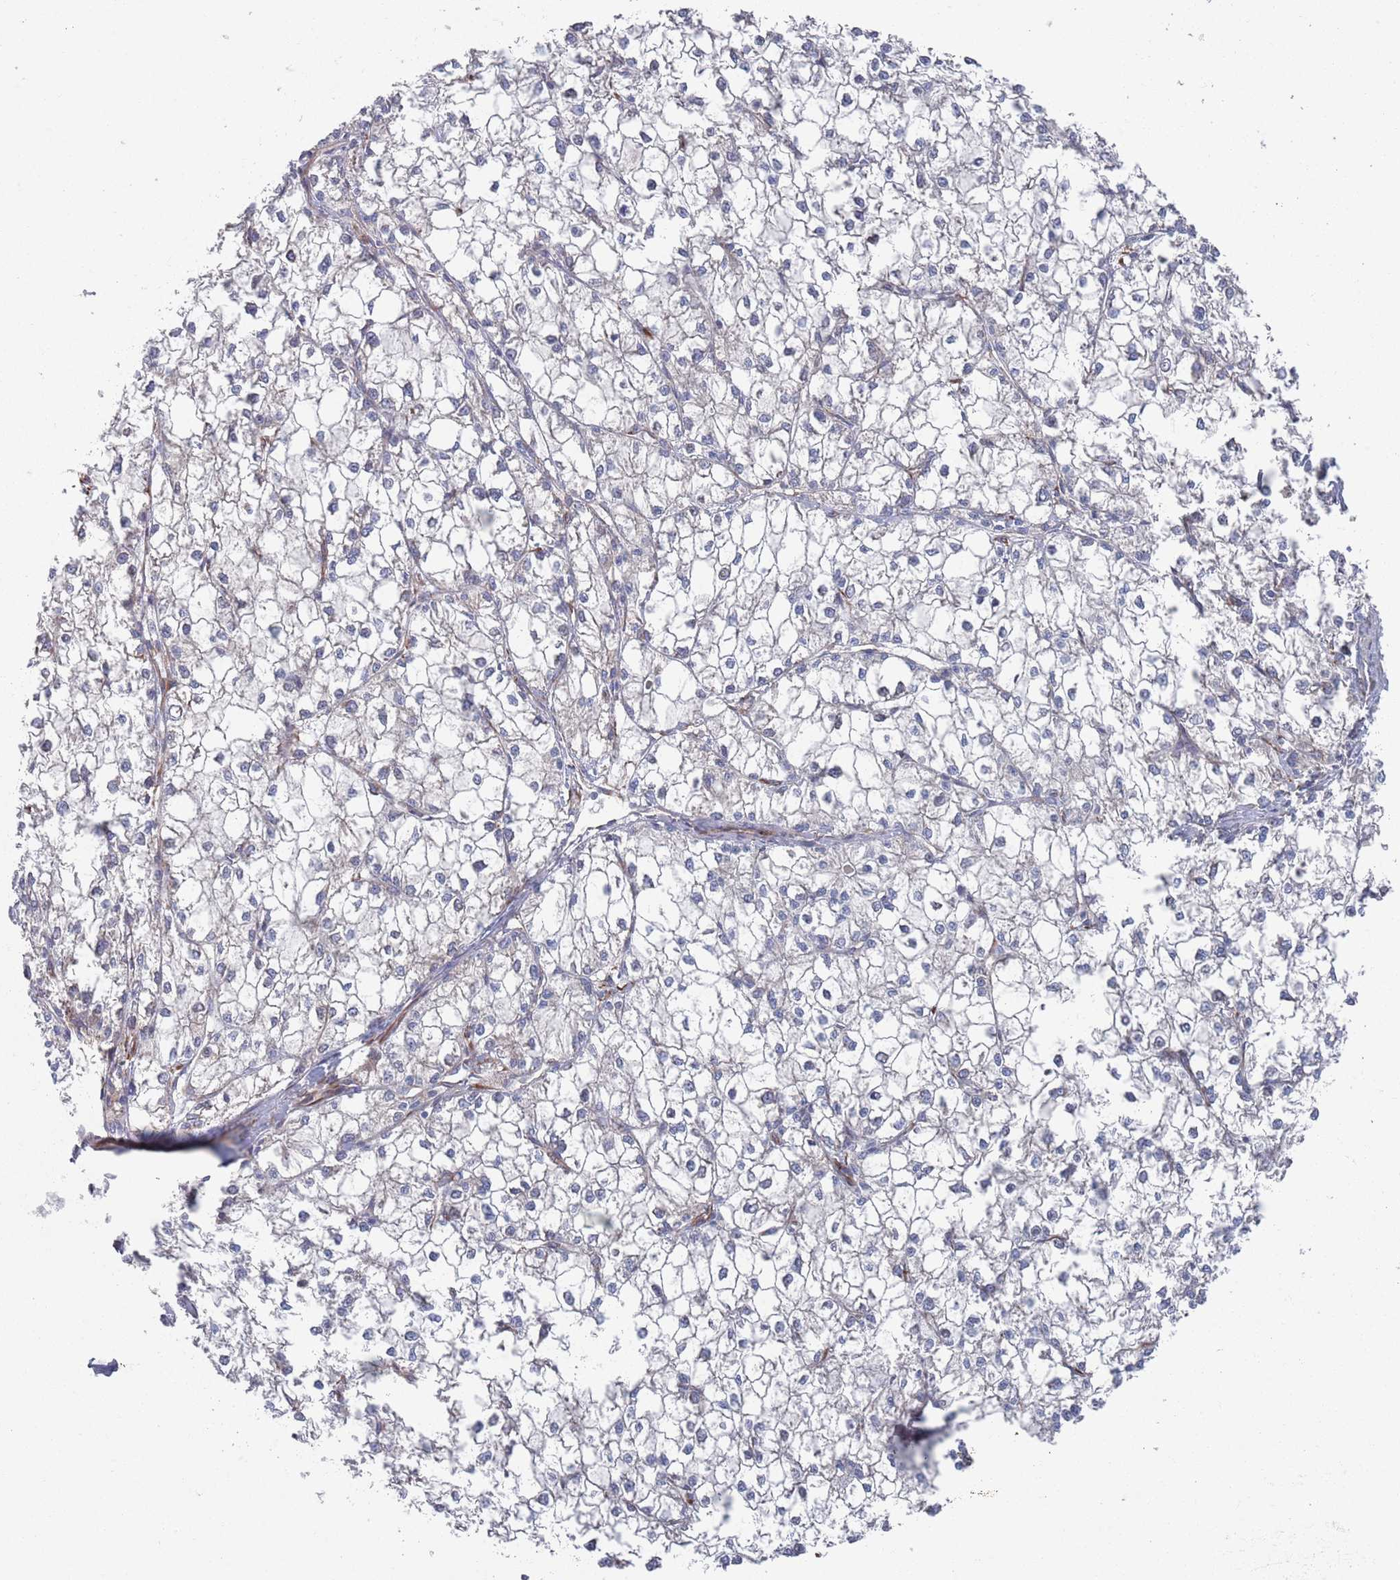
{"staining": {"intensity": "negative", "quantity": "none", "location": "none"}, "tissue": "liver cancer", "cell_type": "Tumor cells", "image_type": "cancer", "snomed": [{"axis": "morphology", "description": "Carcinoma, Hepatocellular, NOS"}, {"axis": "topography", "description": "Liver"}], "caption": "Immunohistochemical staining of liver hepatocellular carcinoma shows no significant staining in tumor cells. (DAB IHC with hematoxylin counter stain).", "gene": "CCDC106", "patient": {"sex": "female", "age": 43}}